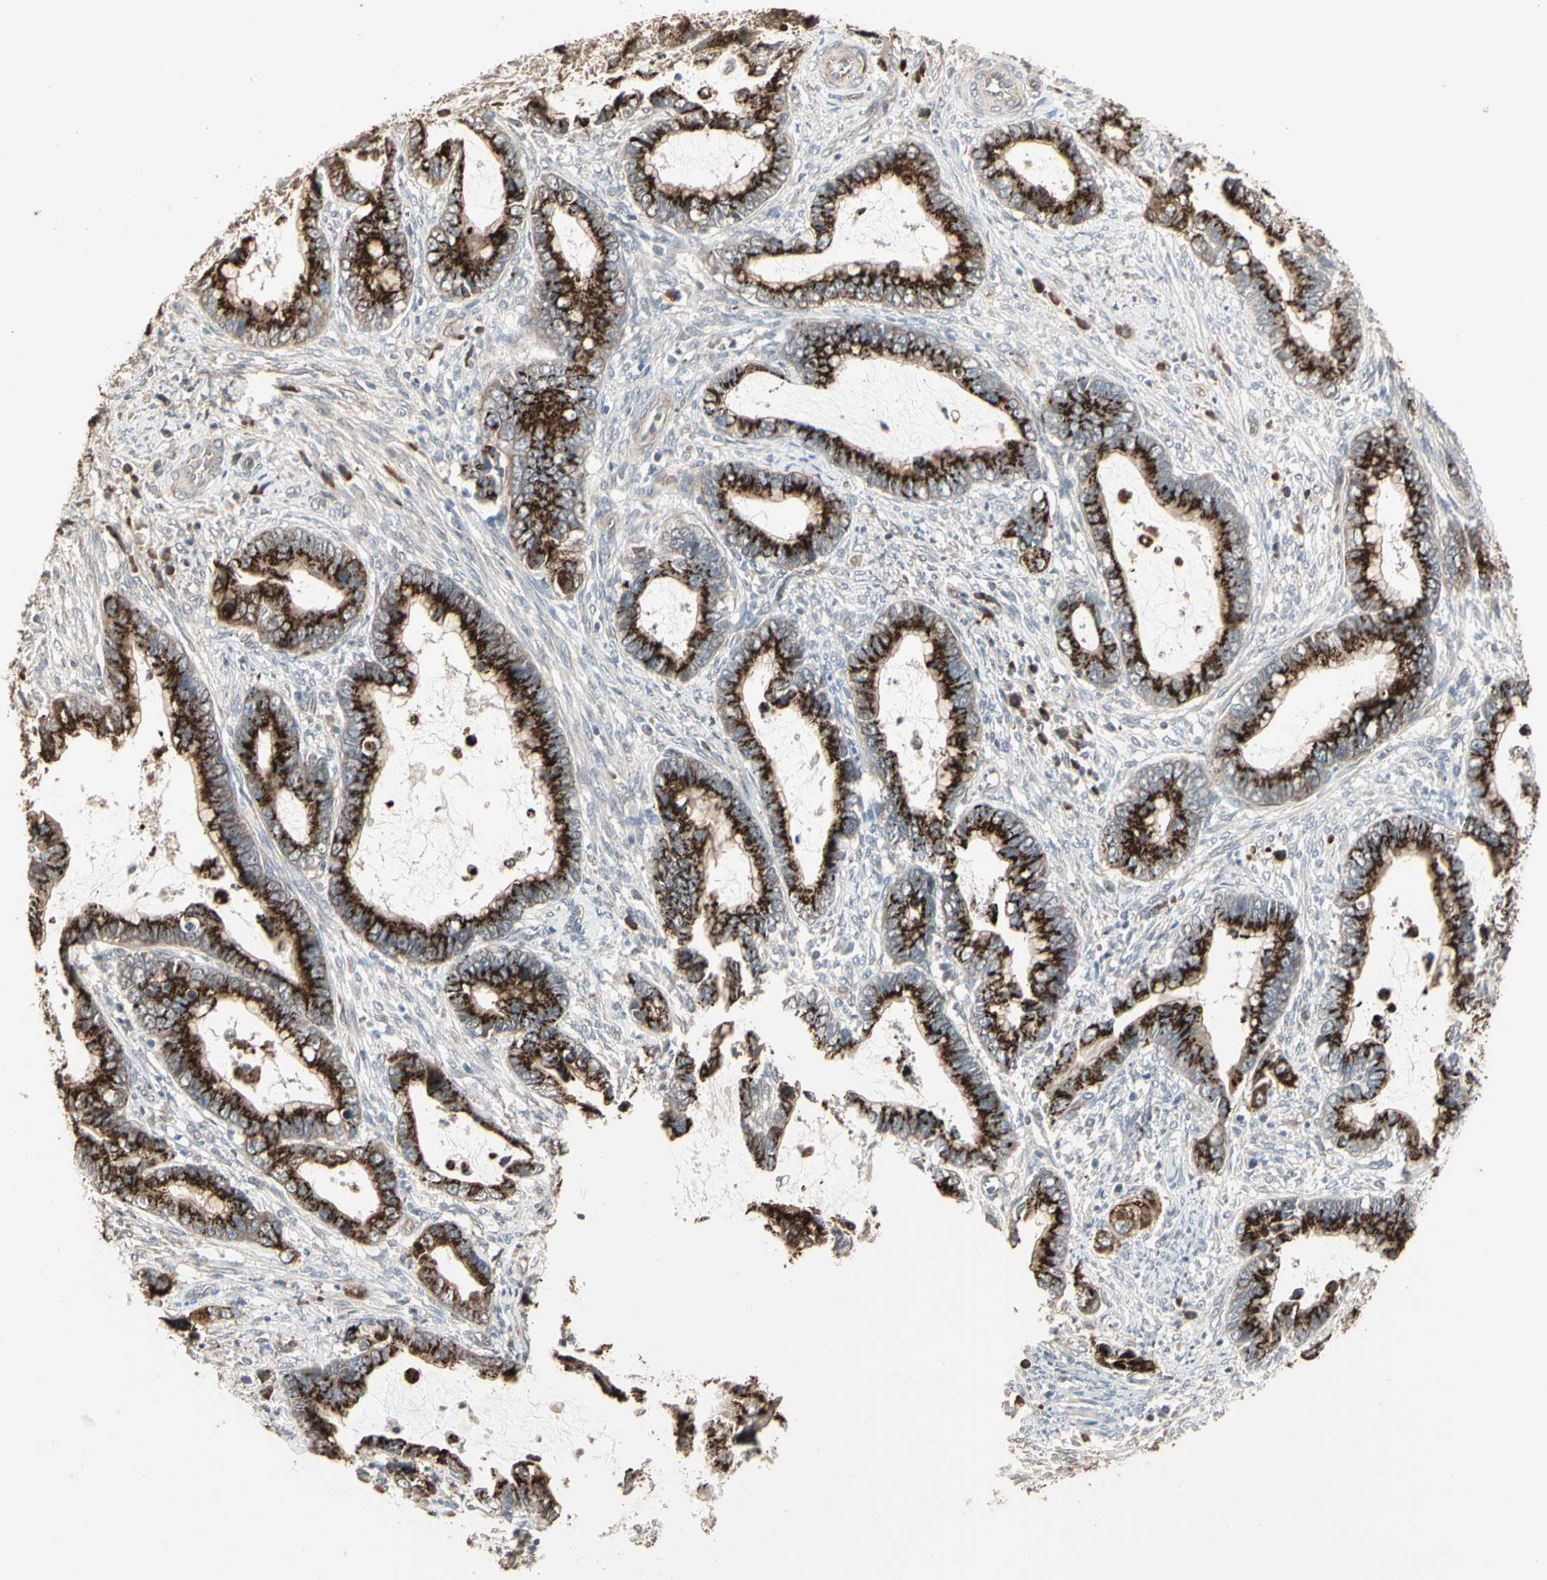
{"staining": {"intensity": "strong", "quantity": ">75%", "location": "cytoplasmic/membranous"}, "tissue": "cervical cancer", "cell_type": "Tumor cells", "image_type": "cancer", "snomed": [{"axis": "morphology", "description": "Adenocarcinoma, NOS"}, {"axis": "topography", "description": "Cervix"}], "caption": "This photomicrograph displays immunohistochemistry (IHC) staining of human cervical cancer, with high strong cytoplasmic/membranous positivity in approximately >75% of tumor cells.", "gene": "GALNT3", "patient": {"sex": "female", "age": 44}}